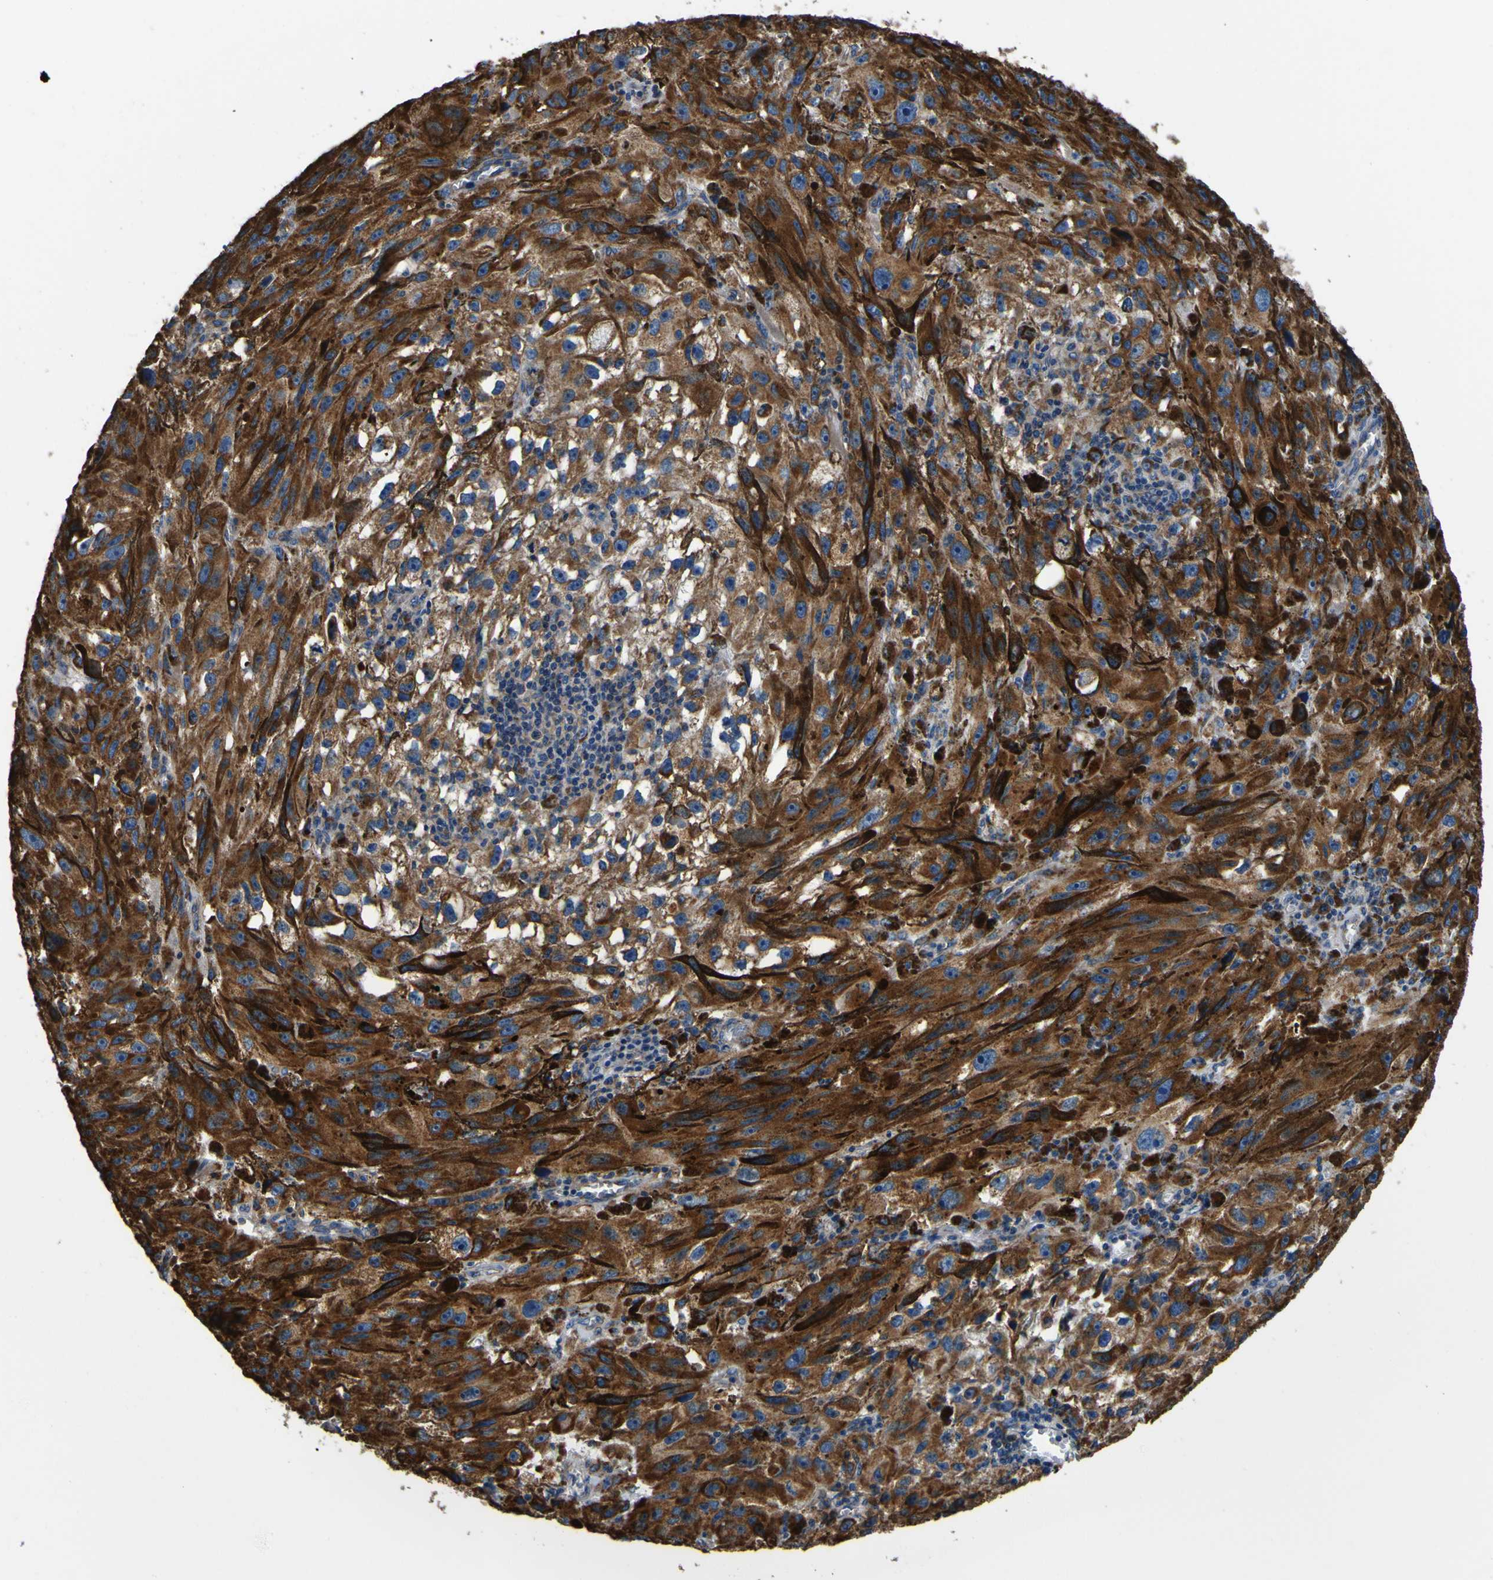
{"staining": {"intensity": "strong", "quantity": ">75%", "location": "cytoplasmic/membranous"}, "tissue": "melanoma", "cell_type": "Tumor cells", "image_type": "cancer", "snomed": [{"axis": "morphology", "description": "Malignant melanoma, NOS"}, {"axis": "topography", "description": "Skin"}], "caption": "Immunohistochemical staining of human malignant melanoma exhibits high levels of strong cytoplasmic/membranous positivity in about >75% of tumor cells.", "gene": "INPP5A", "patient": {"sex": "female", "age": 104}}